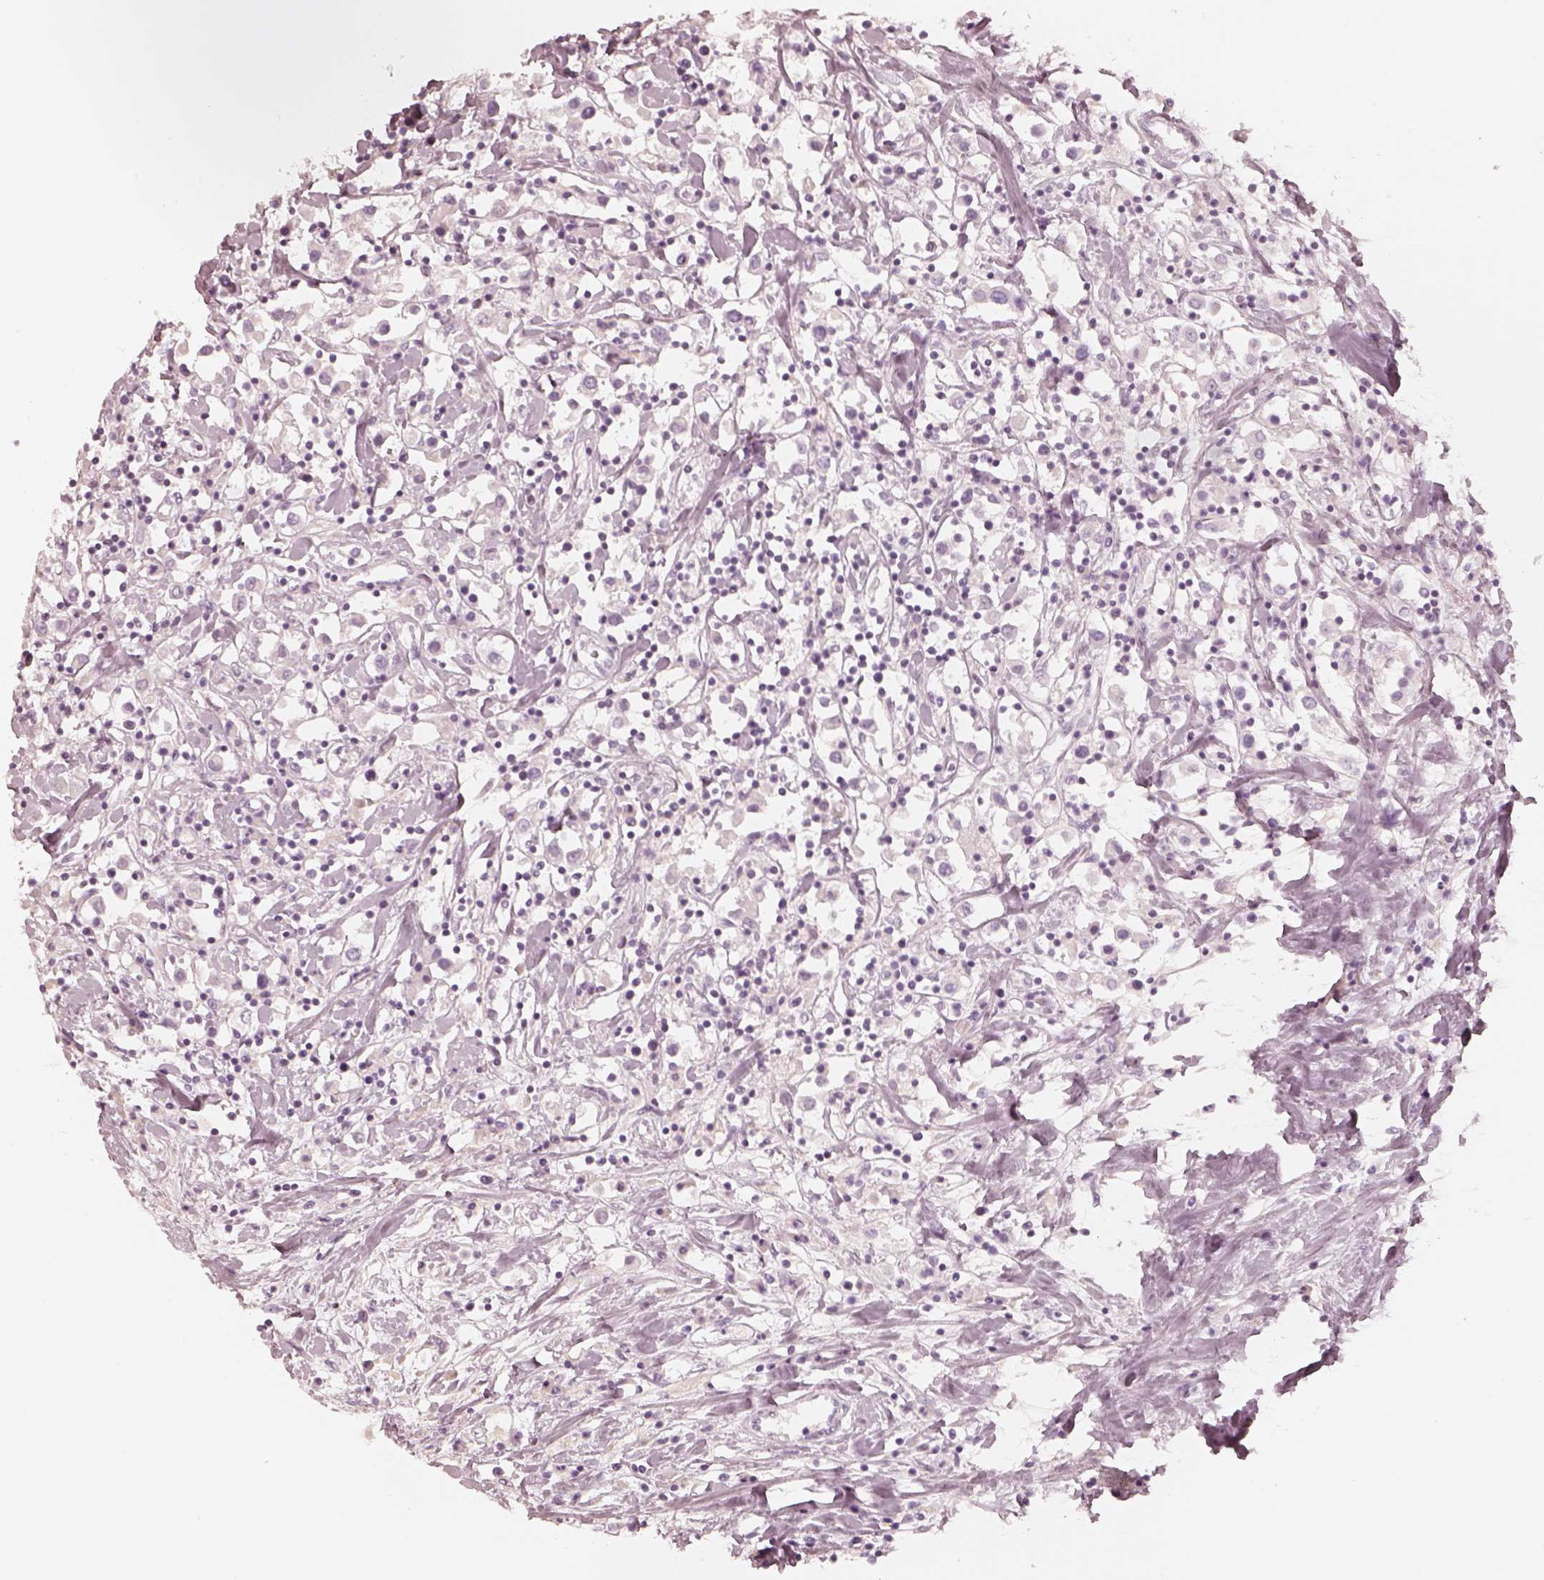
{"staining": {"intensity": "negative", "quantity": "none", "location": "none"}, "tissue": "breast cancer", "cell_type": "Tumor cells", "image_type": "cancer", "snomed": [{"axis": "morphology", "description": "Duct carcinoma"}, {"axis": "topography", "description": "Breast"}], "caption": "Immunohistochemical staining of human breast cancer (invasive ductal carcinoma) shows no significant staining in tumor cells.", "gene": "KRT82", "patient": {"sex": "female", "age": 61}}